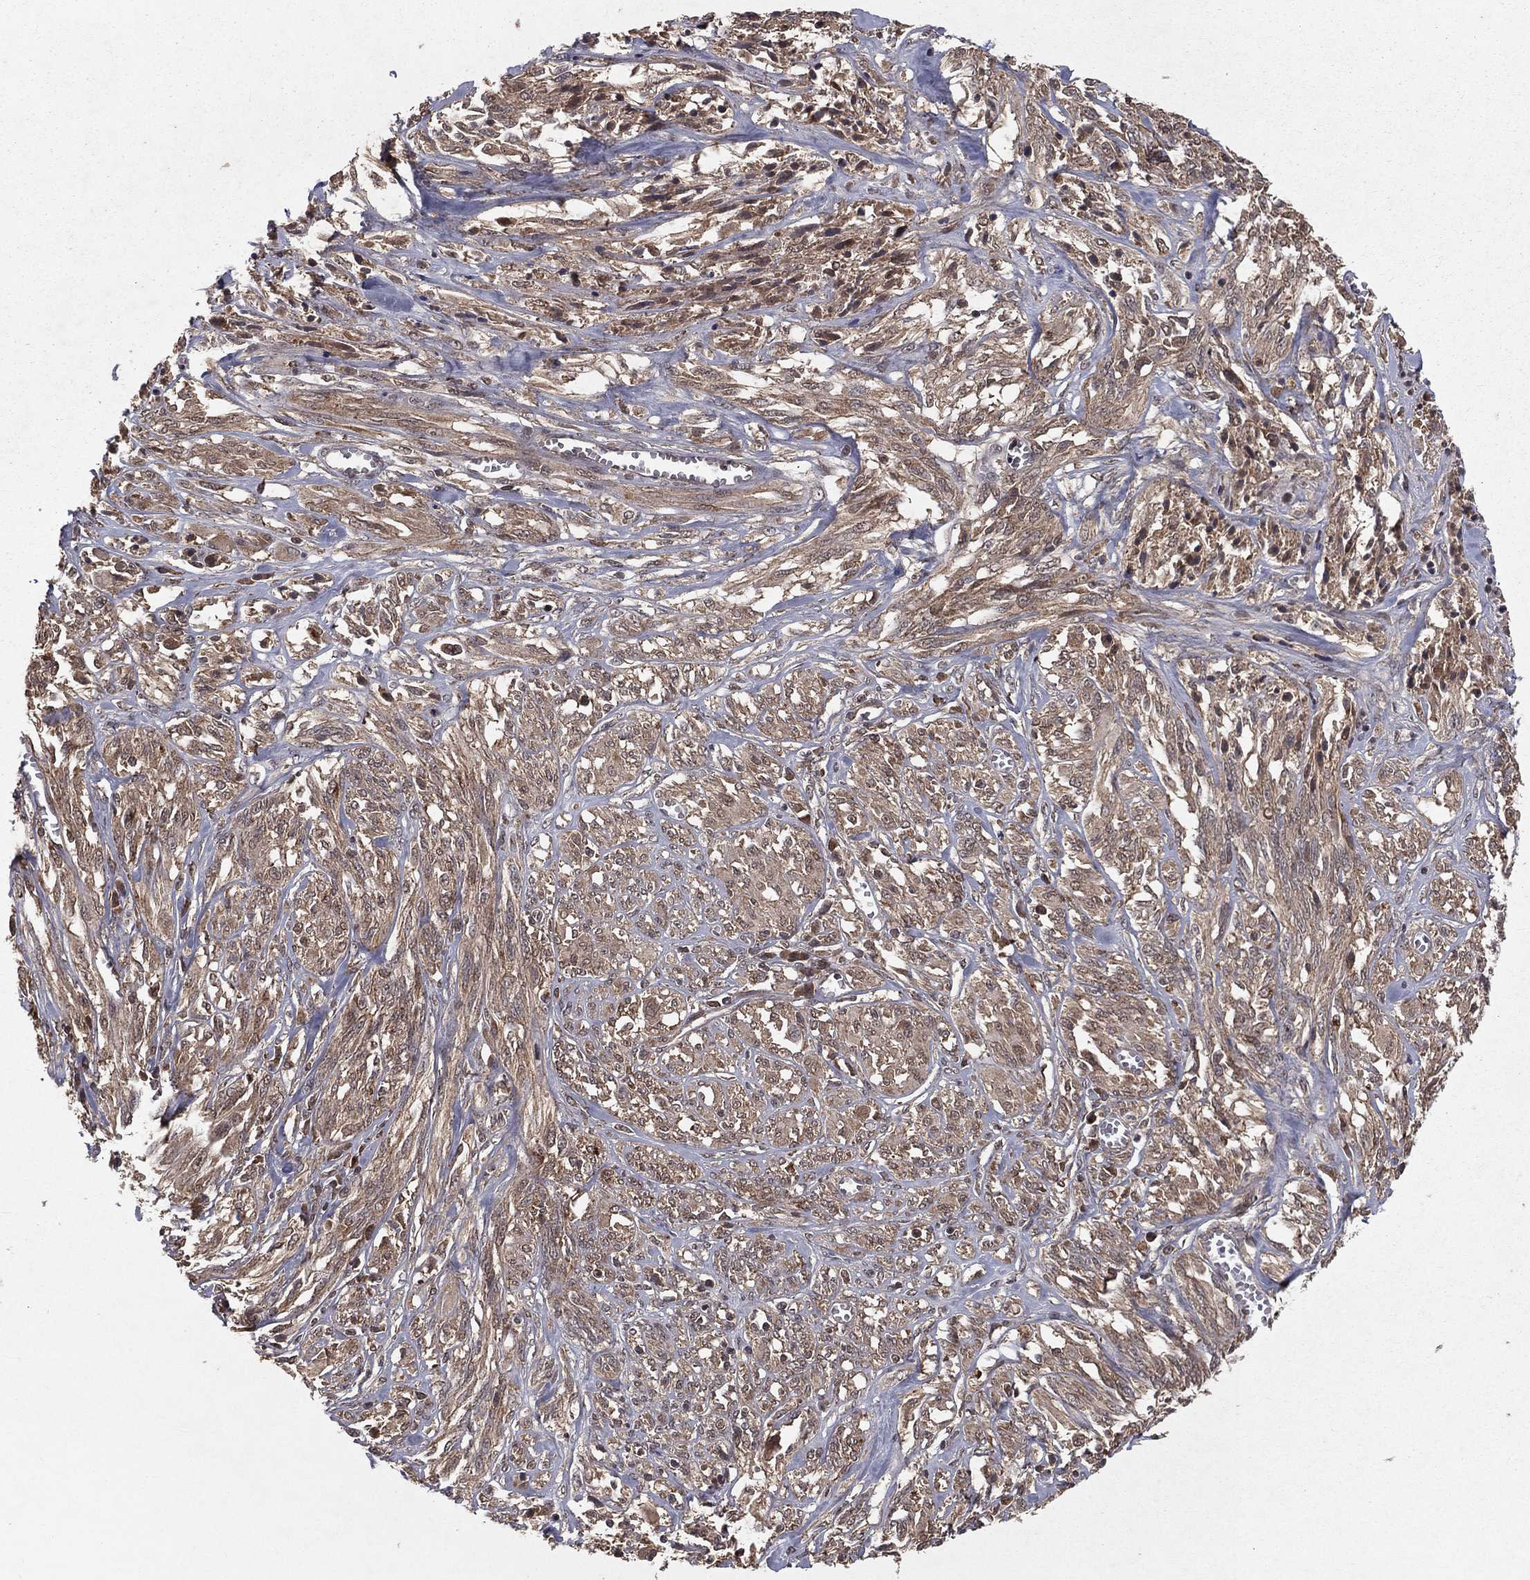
{"staining": {"intensity": "weak", "quantity": ">75%", "location": "cytoplasmic/membranous"}, "tissue": "melanoma", "cell_type": "Tumor cells", "image_type": "cancer", "snomed": [{"axis": "morphology", "description": "Malignant melanoma, NOS"}, {"axis": "topography", "description": "Skin"}], "caption": "Protein staining by IHC reveals weak cytoplasmic/membranous staining in approximately >75% of tumor cells in melanoma.", "gene": "ZDHHC15", "patient": {"sex": "female", "age": 91}}